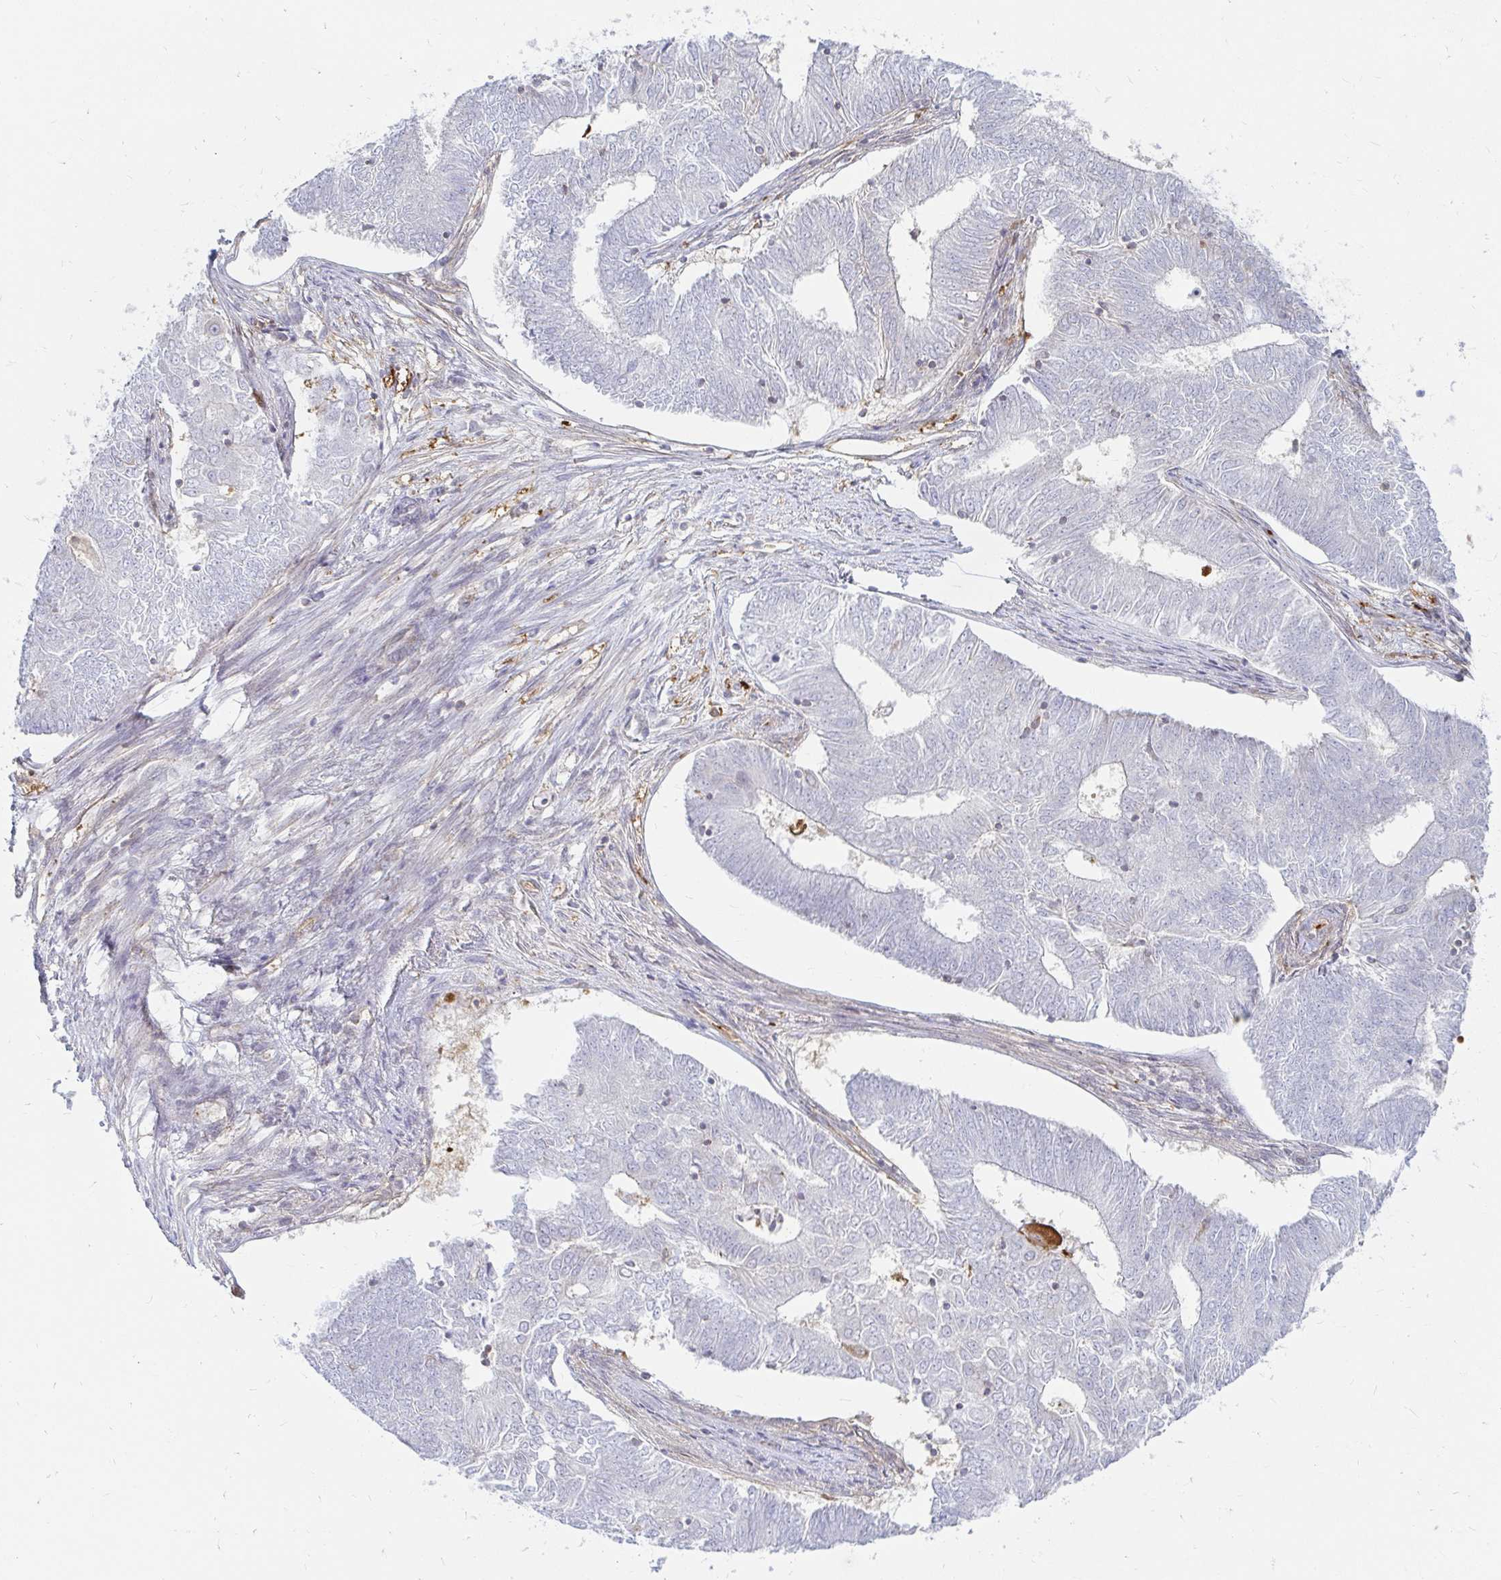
{"staining": {"intensity": "negative", "quantity": "none", "location": "none"}, "tissue": "endometrial cancer", "cell_type": "Tumor cells", "image_type": "cancer", "snomed": [{"axis": "morphology", "description": "Adenocarcinoma, NOS"}, {"axis": "topography", "description": "Endometrium"}], "caption": "Endometrial cancer (adenocarcinoma) stained for a protein using IHC demonstrates no positivity tumor cells.", "gene": "CAST", "patient": {"sex": "female", "age": 62}}